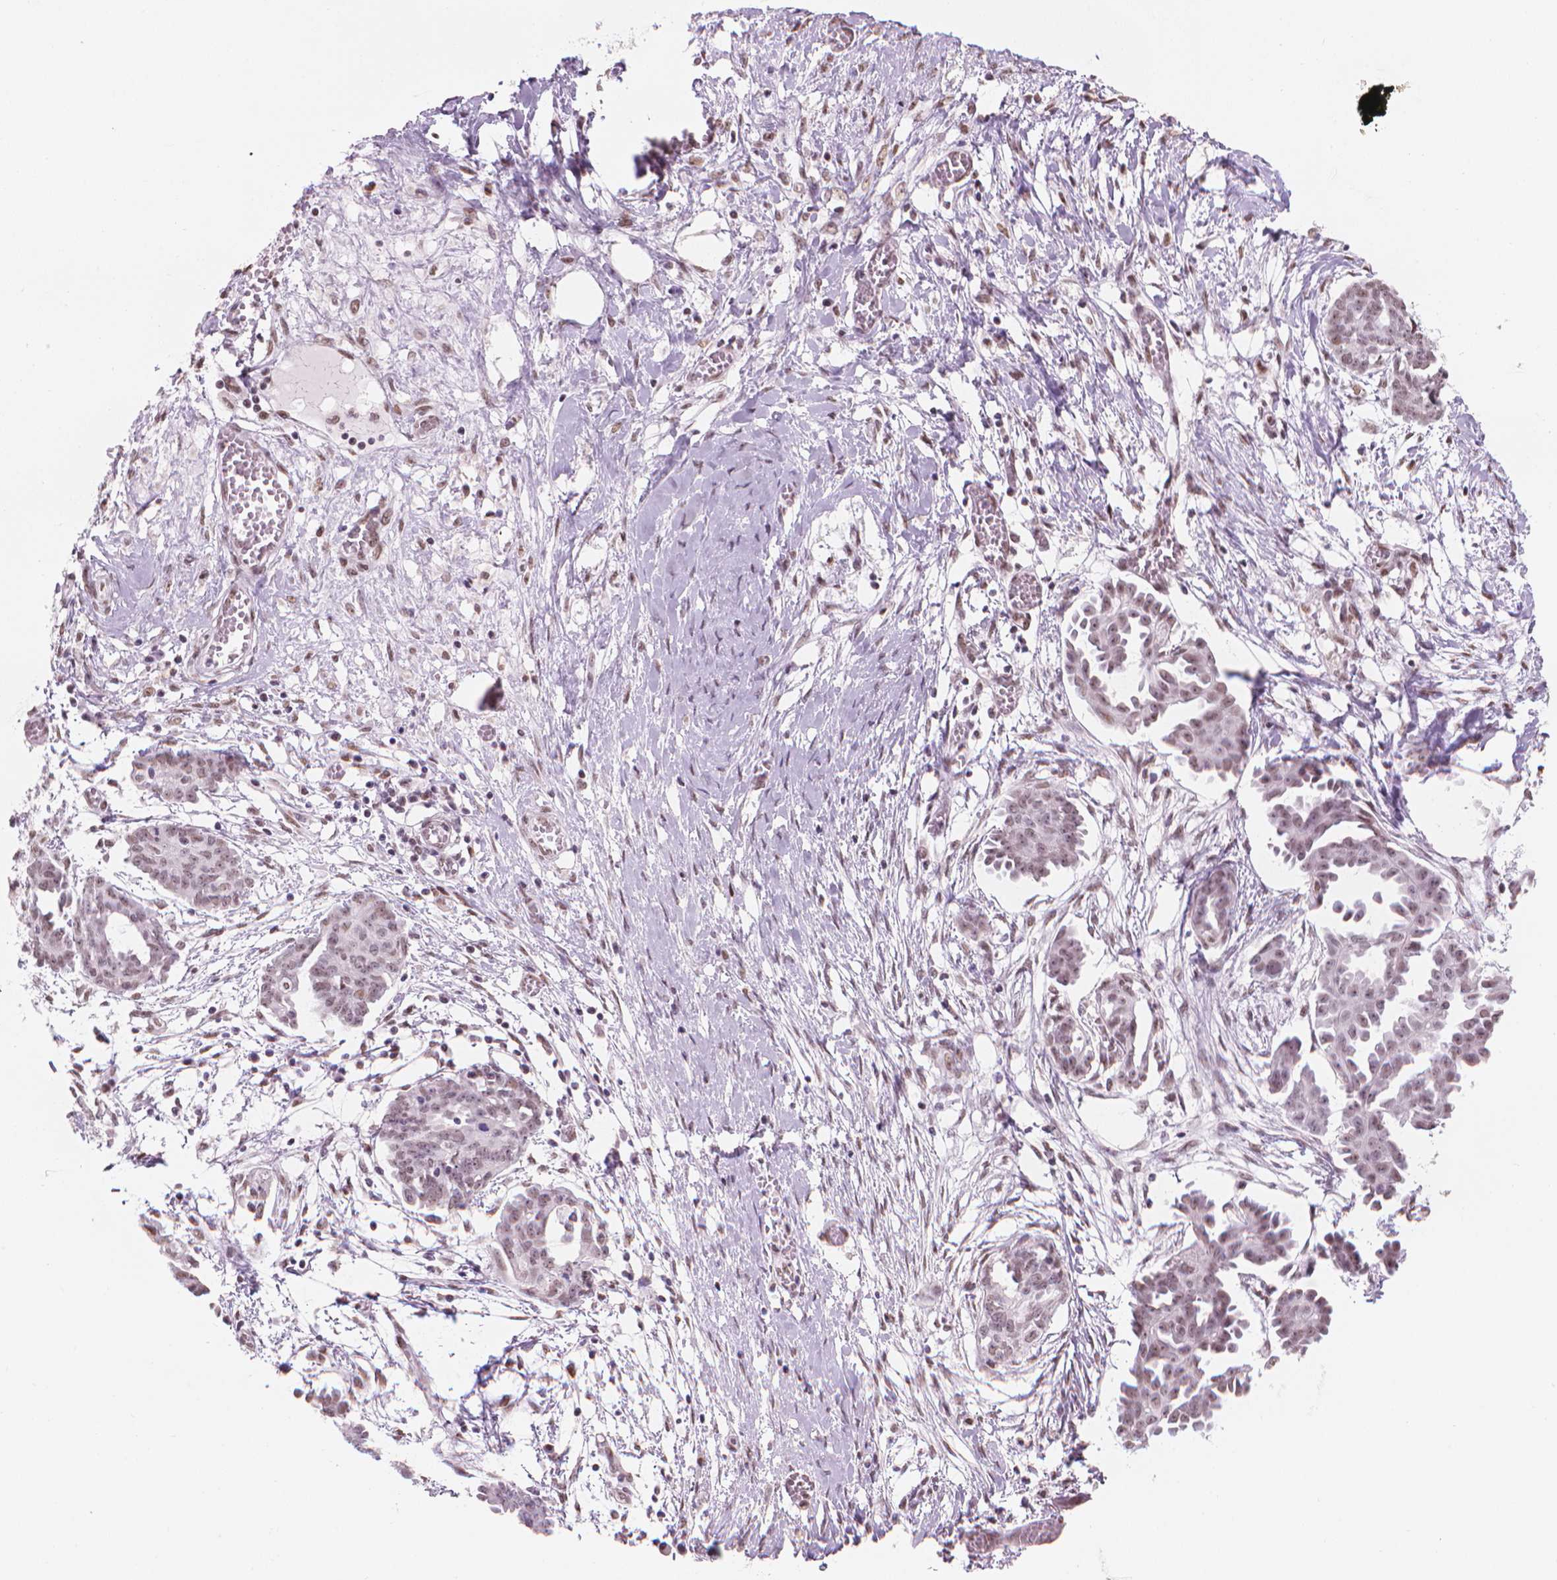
{"staining": {"intensity": "weak", "quantity": "25%-75%", "location": "nuclear"}, "tissue": "ovarian cancer", "cell_type": "Tumor cells", "image_type": "cancer", "snomed": [{"axis": "morphology", "description": "Cystadenocarcinoma, serous, NOS"}, {"axis": "topography", "description": "Ovary"}], "caption": "High-magnification brightfield microscopy of ovarian serous cystadenocarcinoma stained with DAB (brown) and counterstained with hematoxylin (blue). tumor cells exhibit weak nuclear staining is identified in approximately25%-75% of cells.", "gene": "PIAS2", "patient": {"sex": "female", "age": 71}}